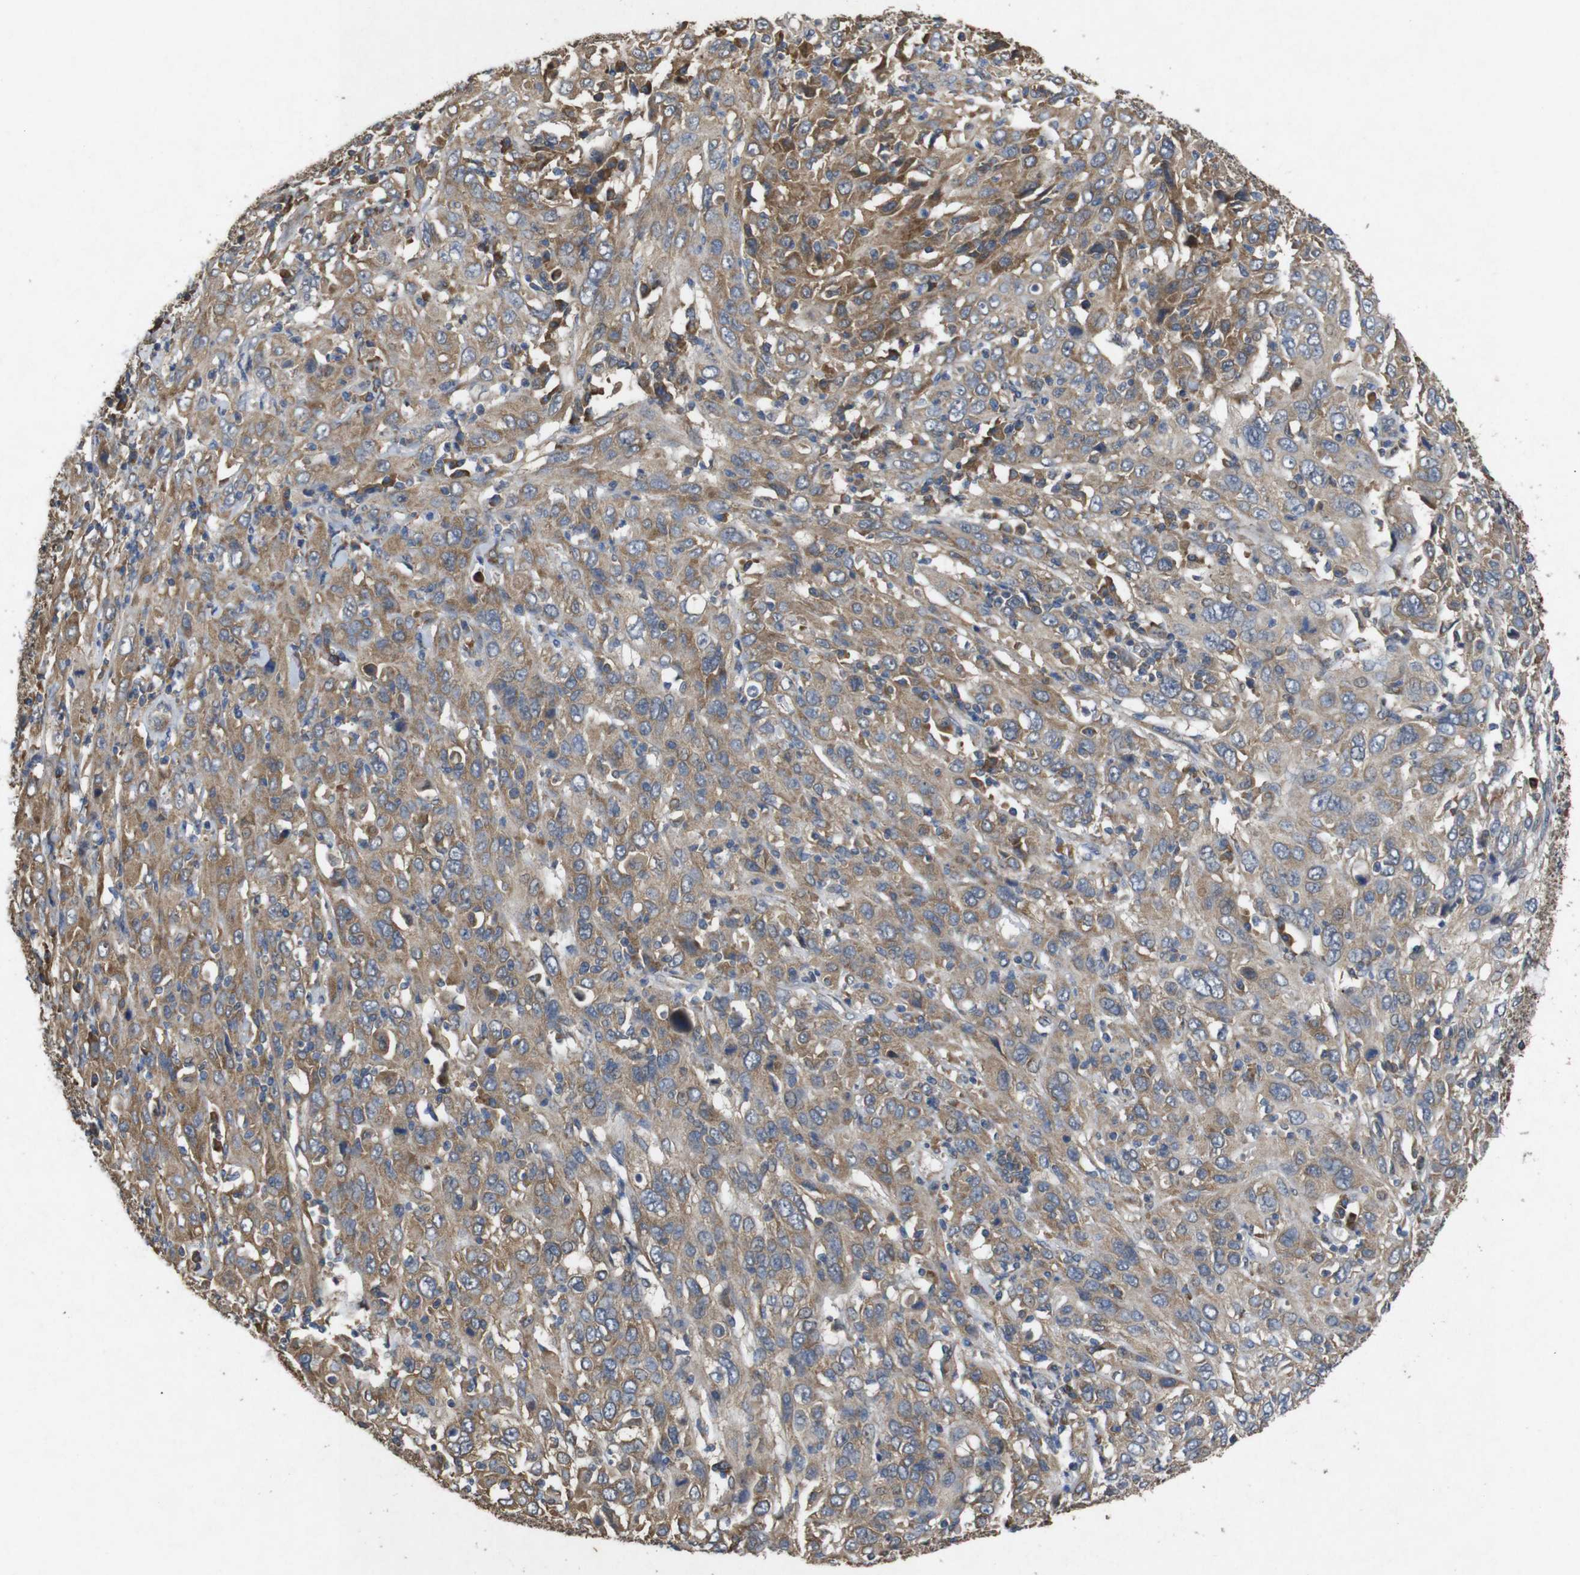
{"staining": {"intensity": "moderate", "quantity": ">75%", "location": "cytoplasmic/membranous"}, "tissue": "cervical cancer", "cell_type": "Tumor cells", "image_type": "cancer", "snomed": [{"axis": "morphology", "description": "Squamous cell carcinoma, NOS"}, {"axis": "topography", "description": "Cervix"}], "caption": "Moderate cytoplasmic/membranous positivity is seen in approximately >75% of tumor cells in cervical squamous cell carcinoma.", "gene": "BNIP3", "patient": {"sex": "female", "age": 46}}